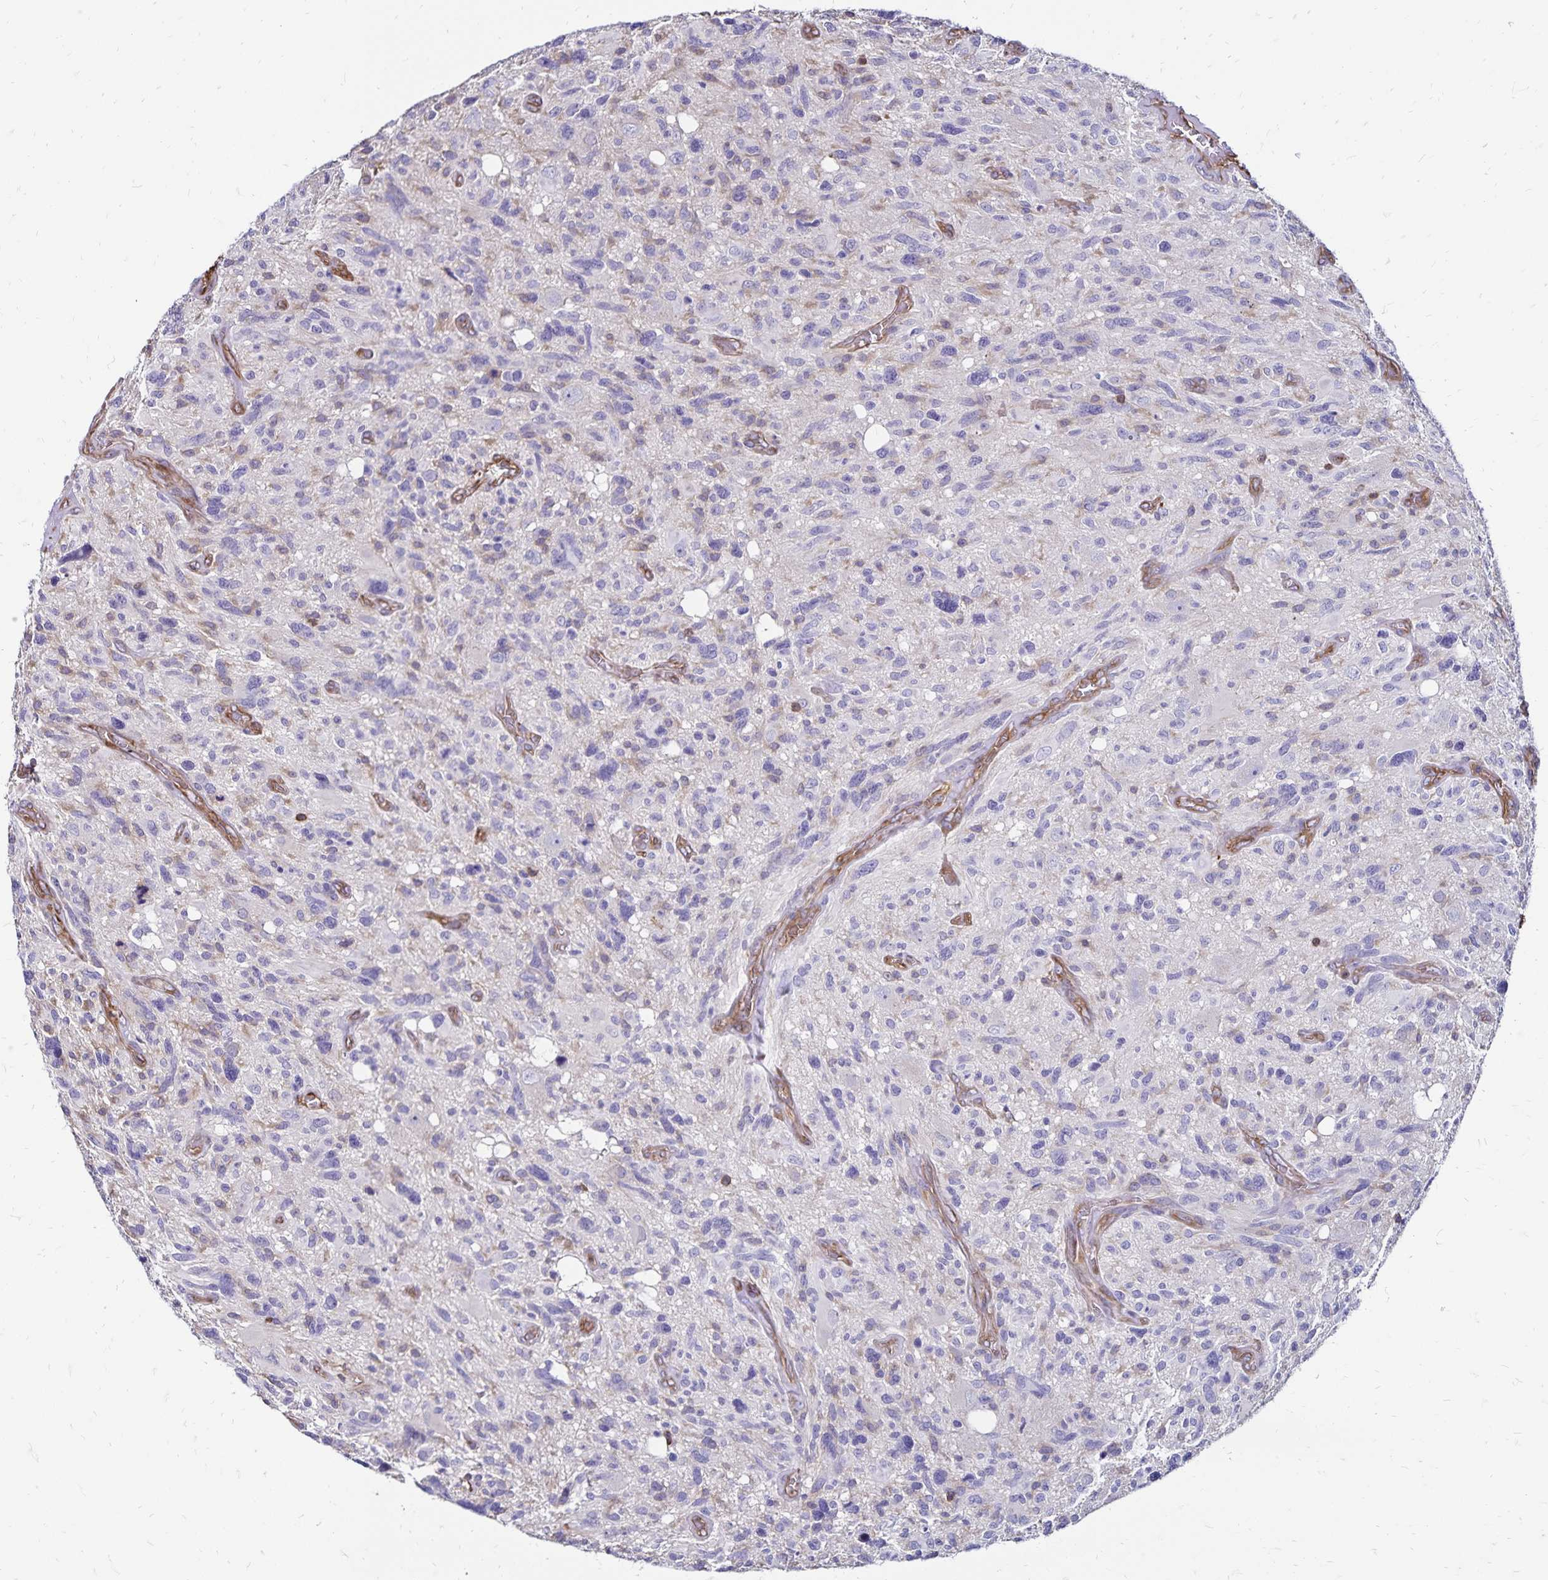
{"staining": {"intensity": "negative", "quantity": "none", "location": "none"}, "tissue": "glioma", "cell_type": "Tumor cells", "image_type": "cancer", "snomed": [{"axis": "morphology", "description": "Glioma, malignant, High grade"}, {"axis": "topography", "description": "Brain"}], "caption": "Protein analysis of glioma exhibits no significant expression in tumor cells. (DAB immunohistochemistry, high magnification).", "gene": "RPRML", "patient": {"sex": "male", "age": 49}}